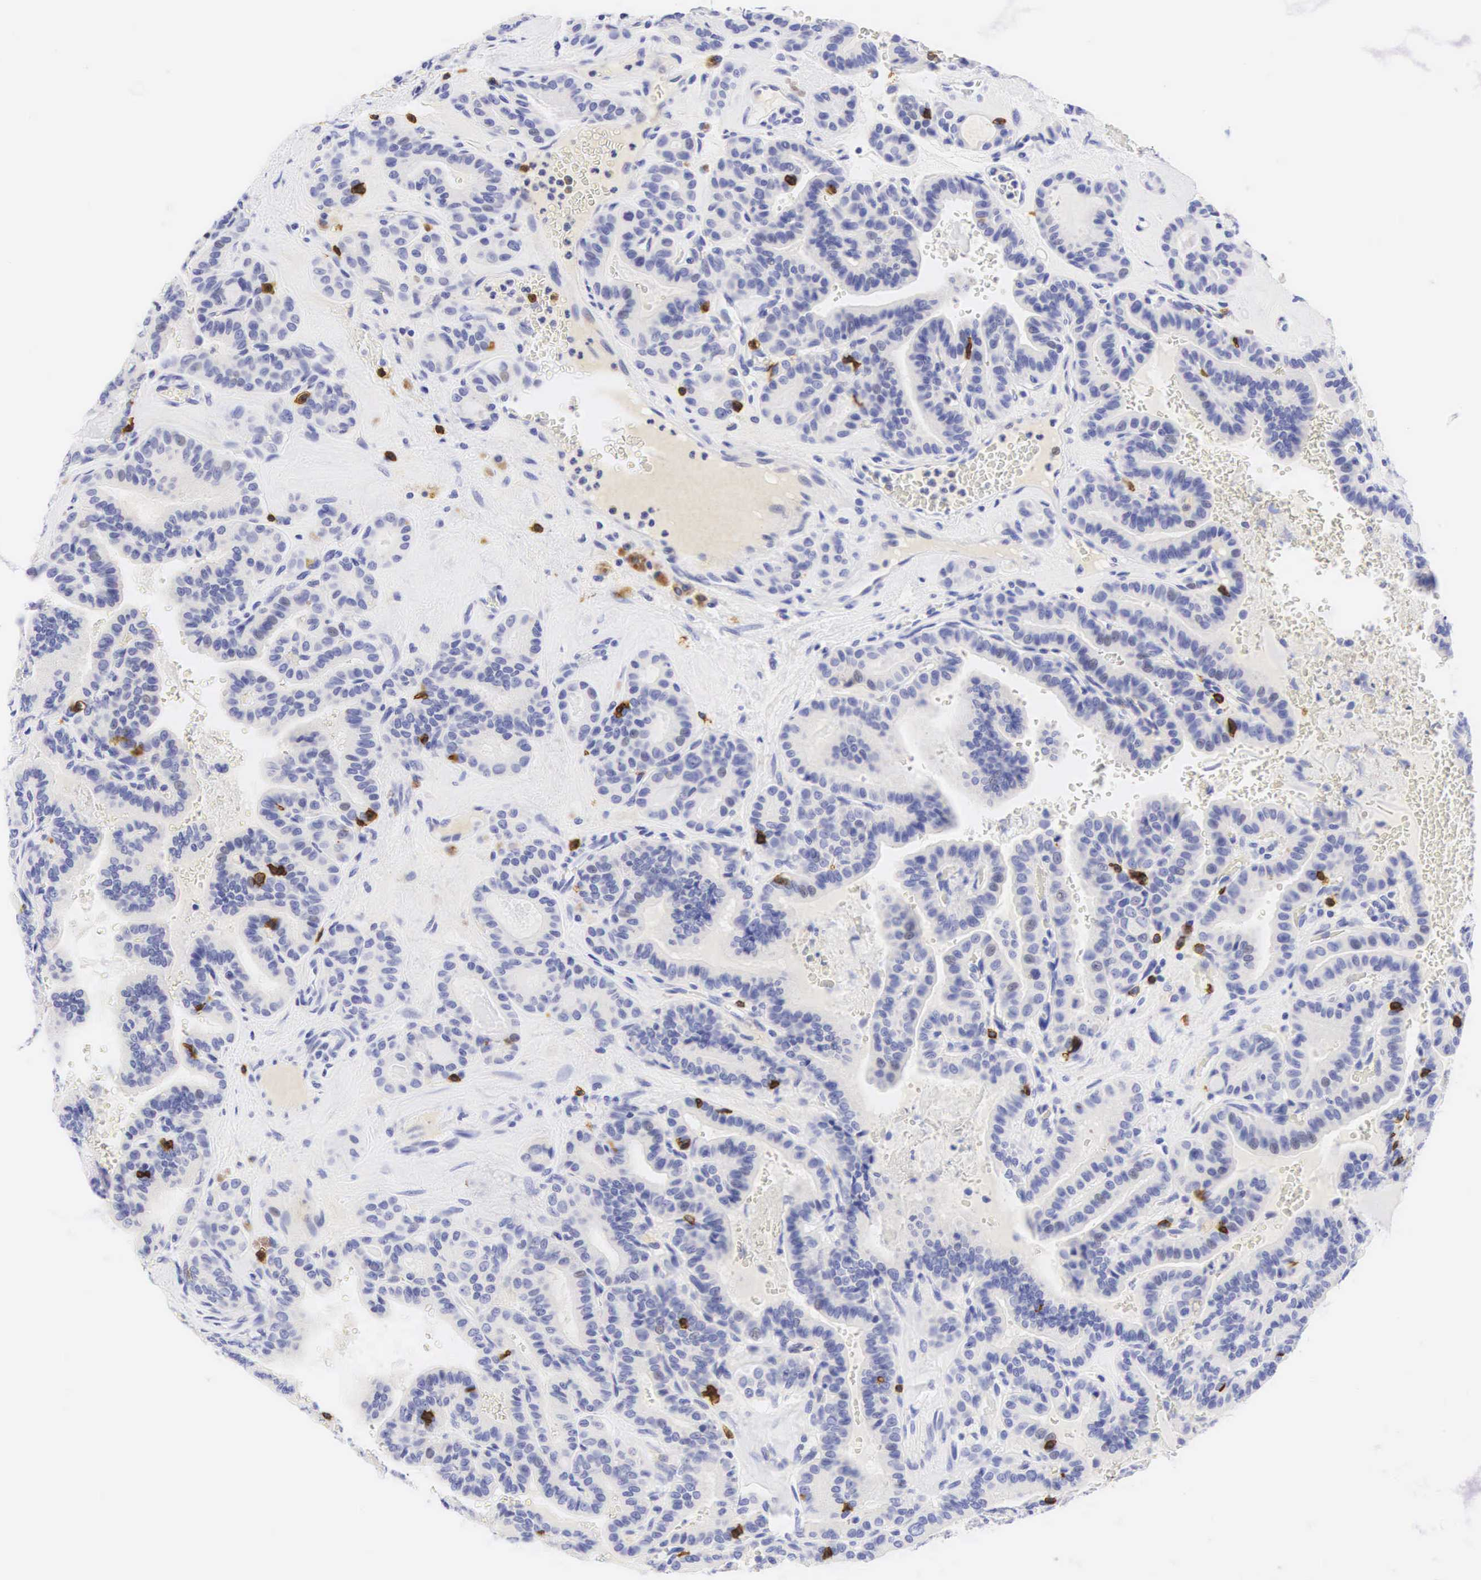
{"staining": {"intensity": "negative", "quantity": "none", "location": "none"}, "tissue": "thyroid cancer", "cell_type": "Tumor cells", "image_type": "cancer", "snomed": [{"axis": "morphology", "description": "Papillary adenocarcinoma, NOS"}, {"axis": "topography", "description": "Thyroid gland"}], "caption": "Immunohistochemistry photomicrograph of thyroid cancer (papillary adenocarcinoma) stained for a protein (brown), which exhibits no positivity in tumor cells.", "gene": "CD8A", "patient": {"sex": "male", "age": 87}}